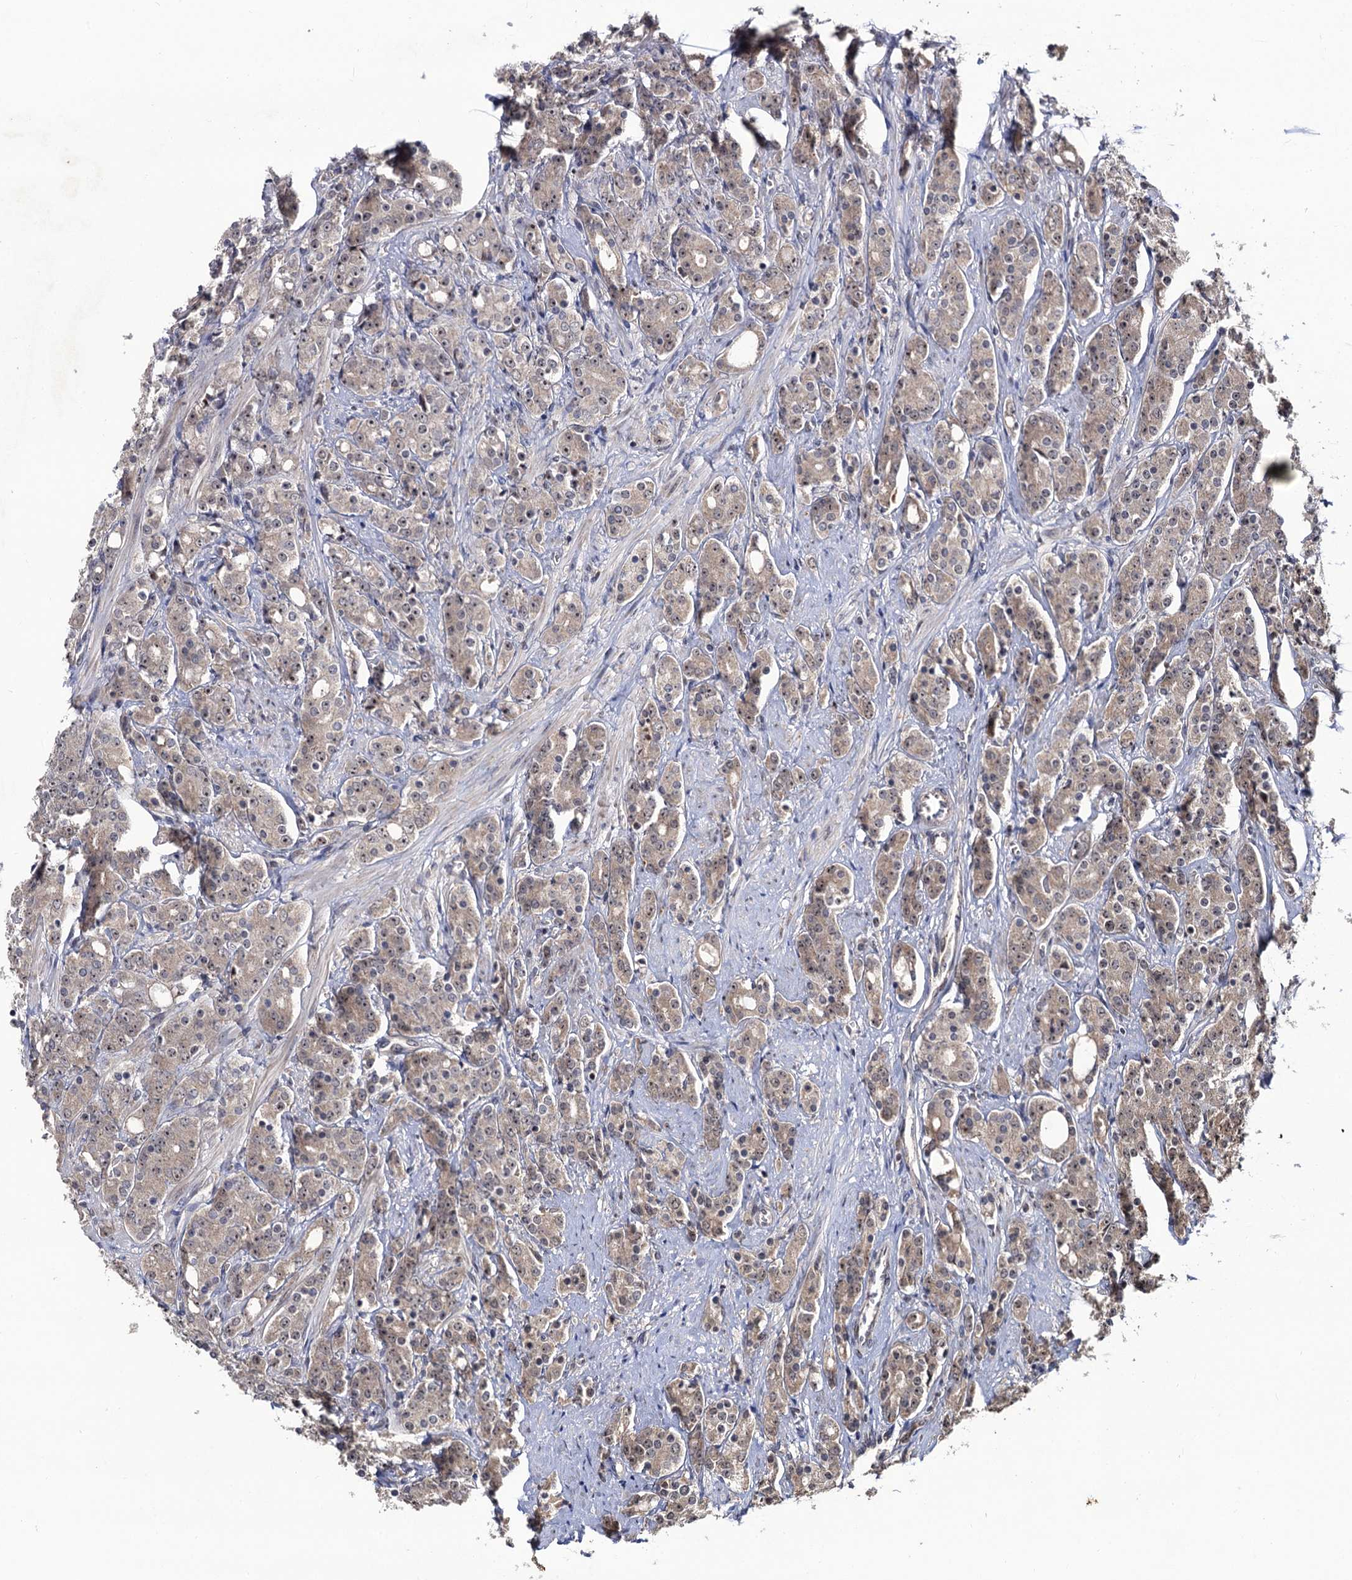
{"staining": {"intensity": "weak", "quantity": "25%-75%", "location": "cytoplasmic/membranous"}, "tissue": "prostate cancer", "cell_type": "Tumor cells", "image_type": "cancer", "snomed": [{"axis": "morphology", "description": "Adenocarcinoma, High grade"}, {"axis": "topography", "description": "Prostate"}], "caption": "The image reveals a brown stain indicating the presence of a protein in the cytoplasmic/membranous of tumor cells in prostate cancer. (DAB IHC, brown staining for protein, blue staining for nuclei).", "gene": "LRRC63", "patient": {"sex": "male", "age": 62}}